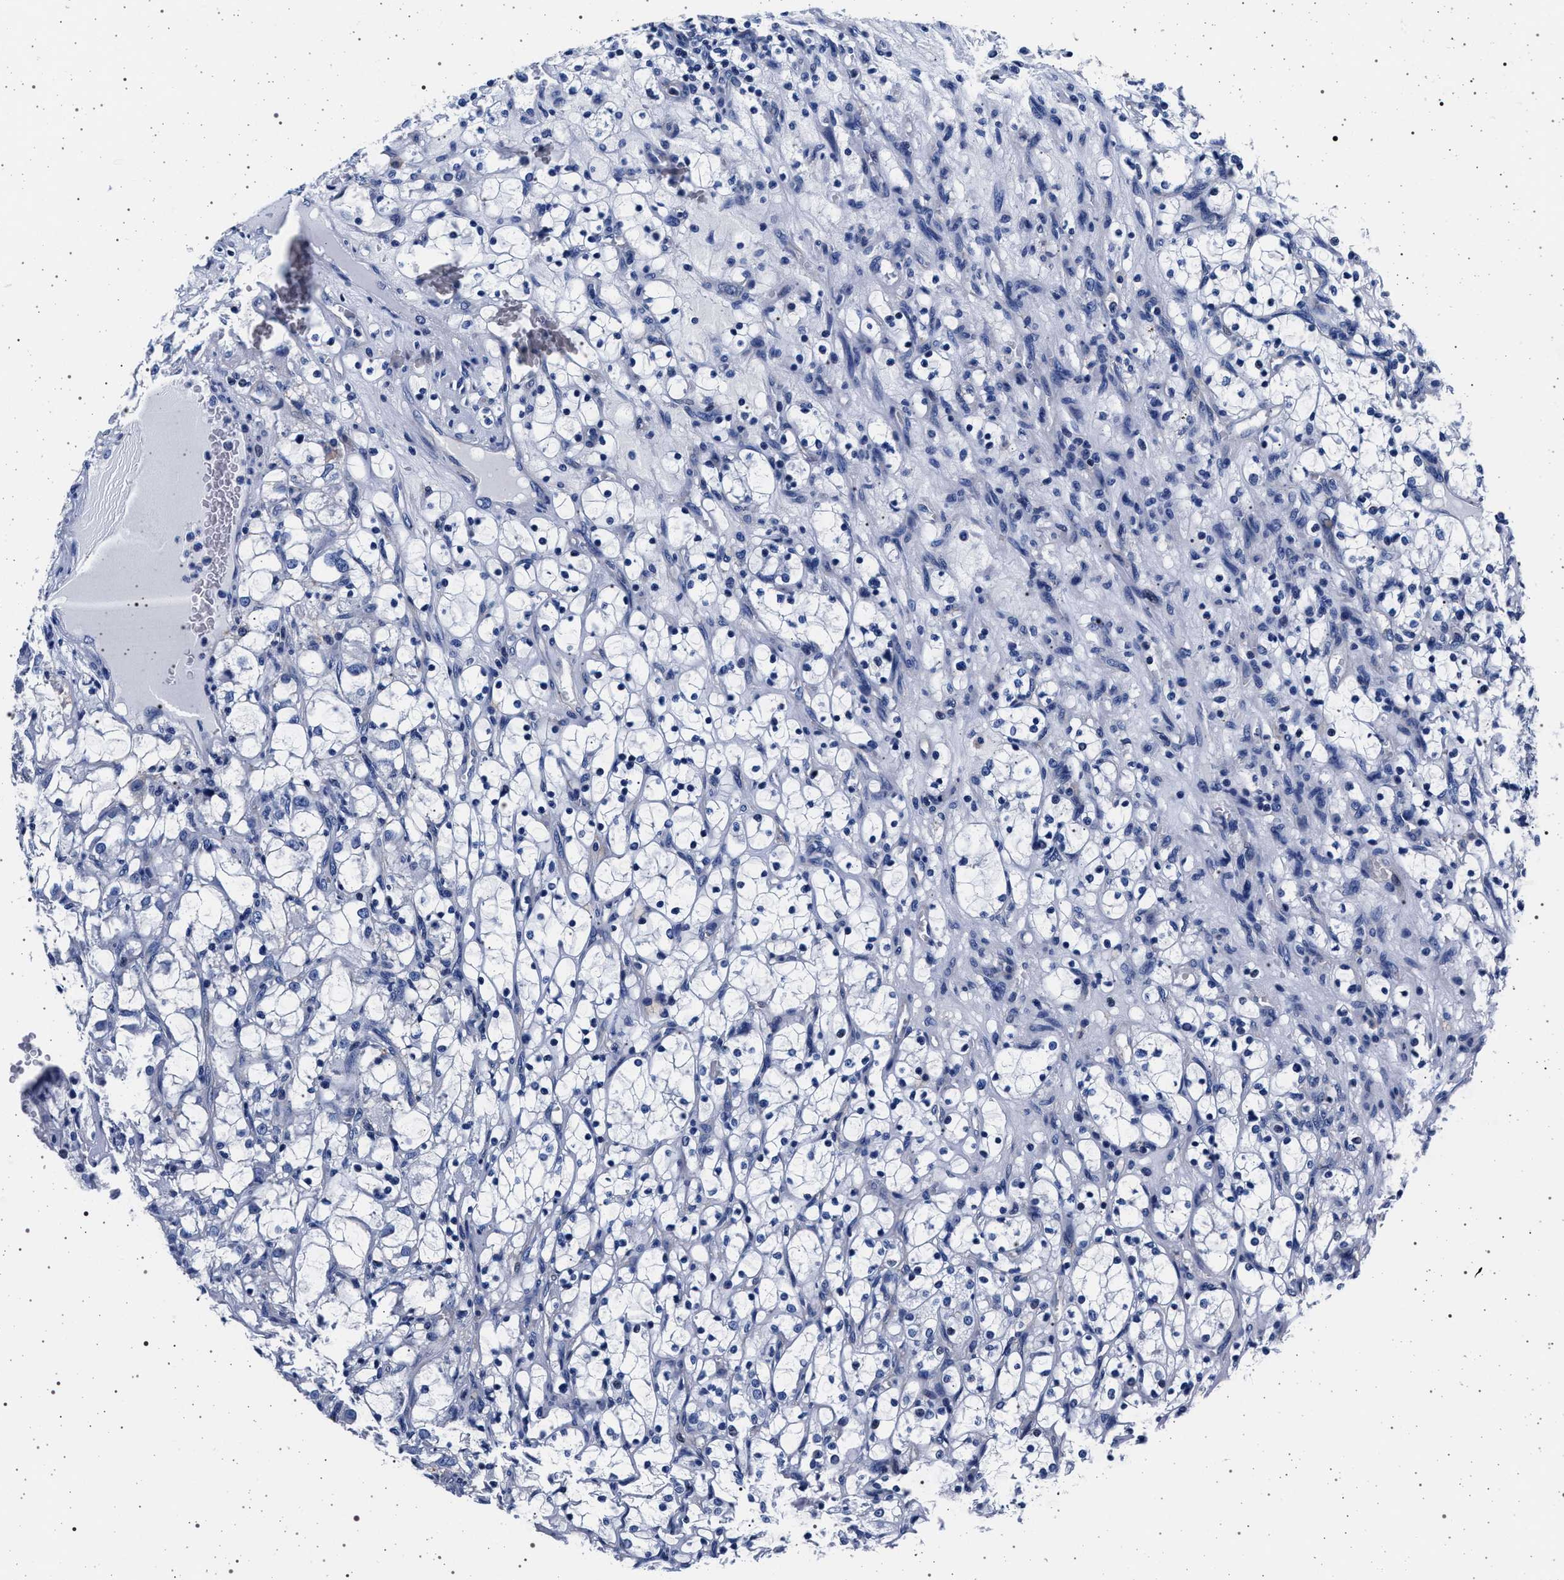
{"staining": {"intensity": "negative", "quantity": "none", "location": "none"}, "tissue": "renal cancer", "cell_type": "Tumor cells", "image_type": "cancer", "snomed": [{"axis": "morphology", "description": "Adenocarcinoma, NOS"}, {"axis": "topography", "description": "Kidney"}], "caption": "This is a histopathology image of immunohistochemistry (IHC) staining of renal adenocarcinoma, which shows no staining in tumor cells.", "gene": "SLC9A1", "patient": {"sex": "female", "age": 69}}